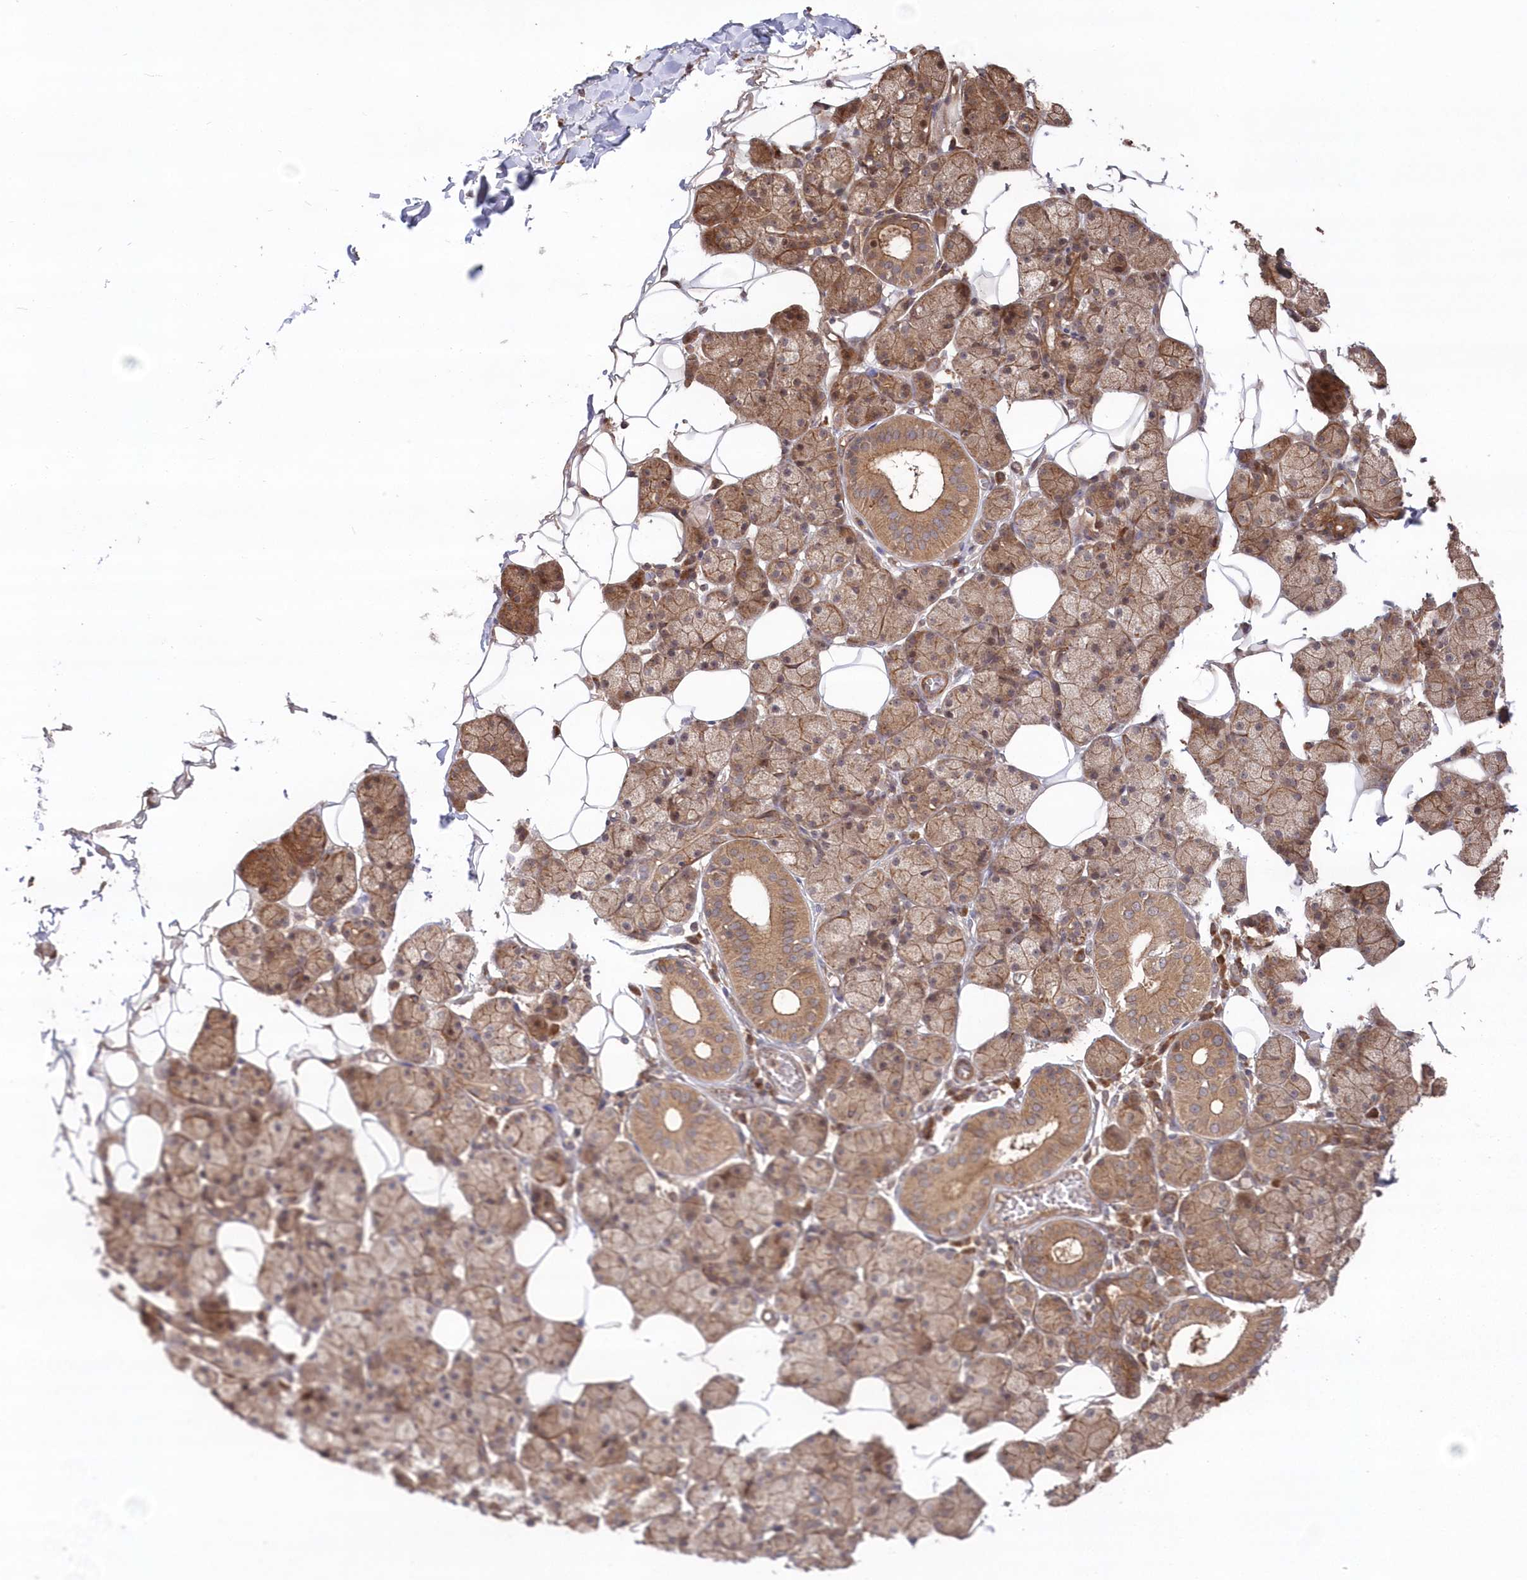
{"staining": {"intensity": "moderate", "quantity": ">75%", "location": "cytoplasmic/membranous"}, "tissue": "salivary gland", "cell_type": "Glandular cells", "image_type": "normal", "snomed": [{"axis": "morphology", "description": "Normal tissue, NOS"}, {"axis": "topography", "description": "Salivary gland"}], "caption": "Immunohistochemical staining of benign salivary gland shows moderate cytoplasmic/membranous protein expression in about >75% of glandular cells. (DAB (3,3'-diaminobenzidine) IHC, brown staining for protein, blue staining for nuclei).", "gene": "TBCA", "patient": {"sex": "female", "age": 33}}